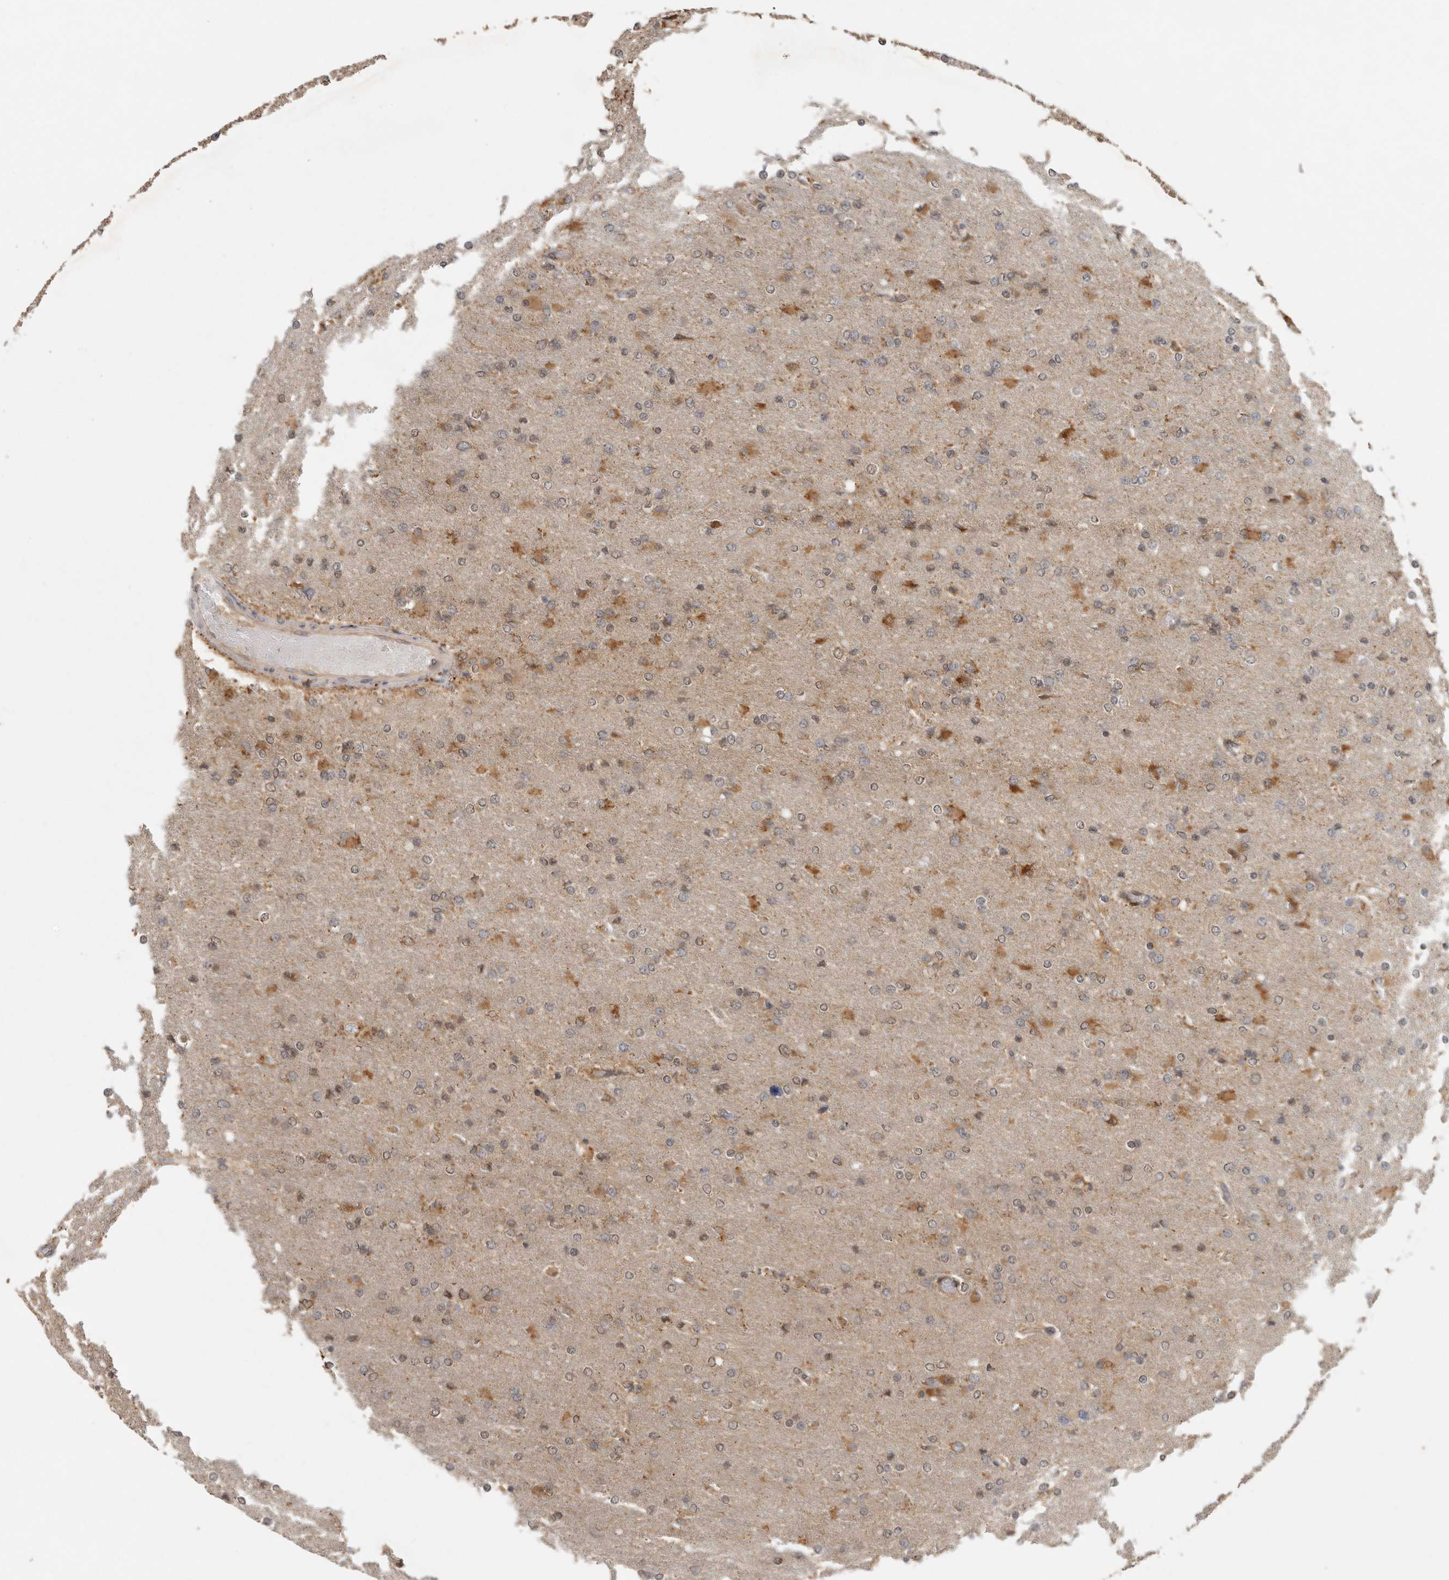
{"staining": {"intensity": "weak", "quantity": "25%-75%", "location": "nuclear"}, "tissue": "glioma", "cell_type": "Tumor cells", "image_type": "cancer", "snomed": [{"axis": "morphology", "description": "Glioma, malignant, High grade"}, {"axis": "topography", "description": "Cerebral cortex"}], "caption": "High-power microscopy captured an immunohistochemistry (IHC) image of malignant high-grade glioma, revealing weak nuclear positivity in about 25%-75% of tumor cells. (brown staining indicates protein expression, while blue staining denotes nuclei).", "gene": "CCT8", "patient": {"sex": "female", "age": 36}}